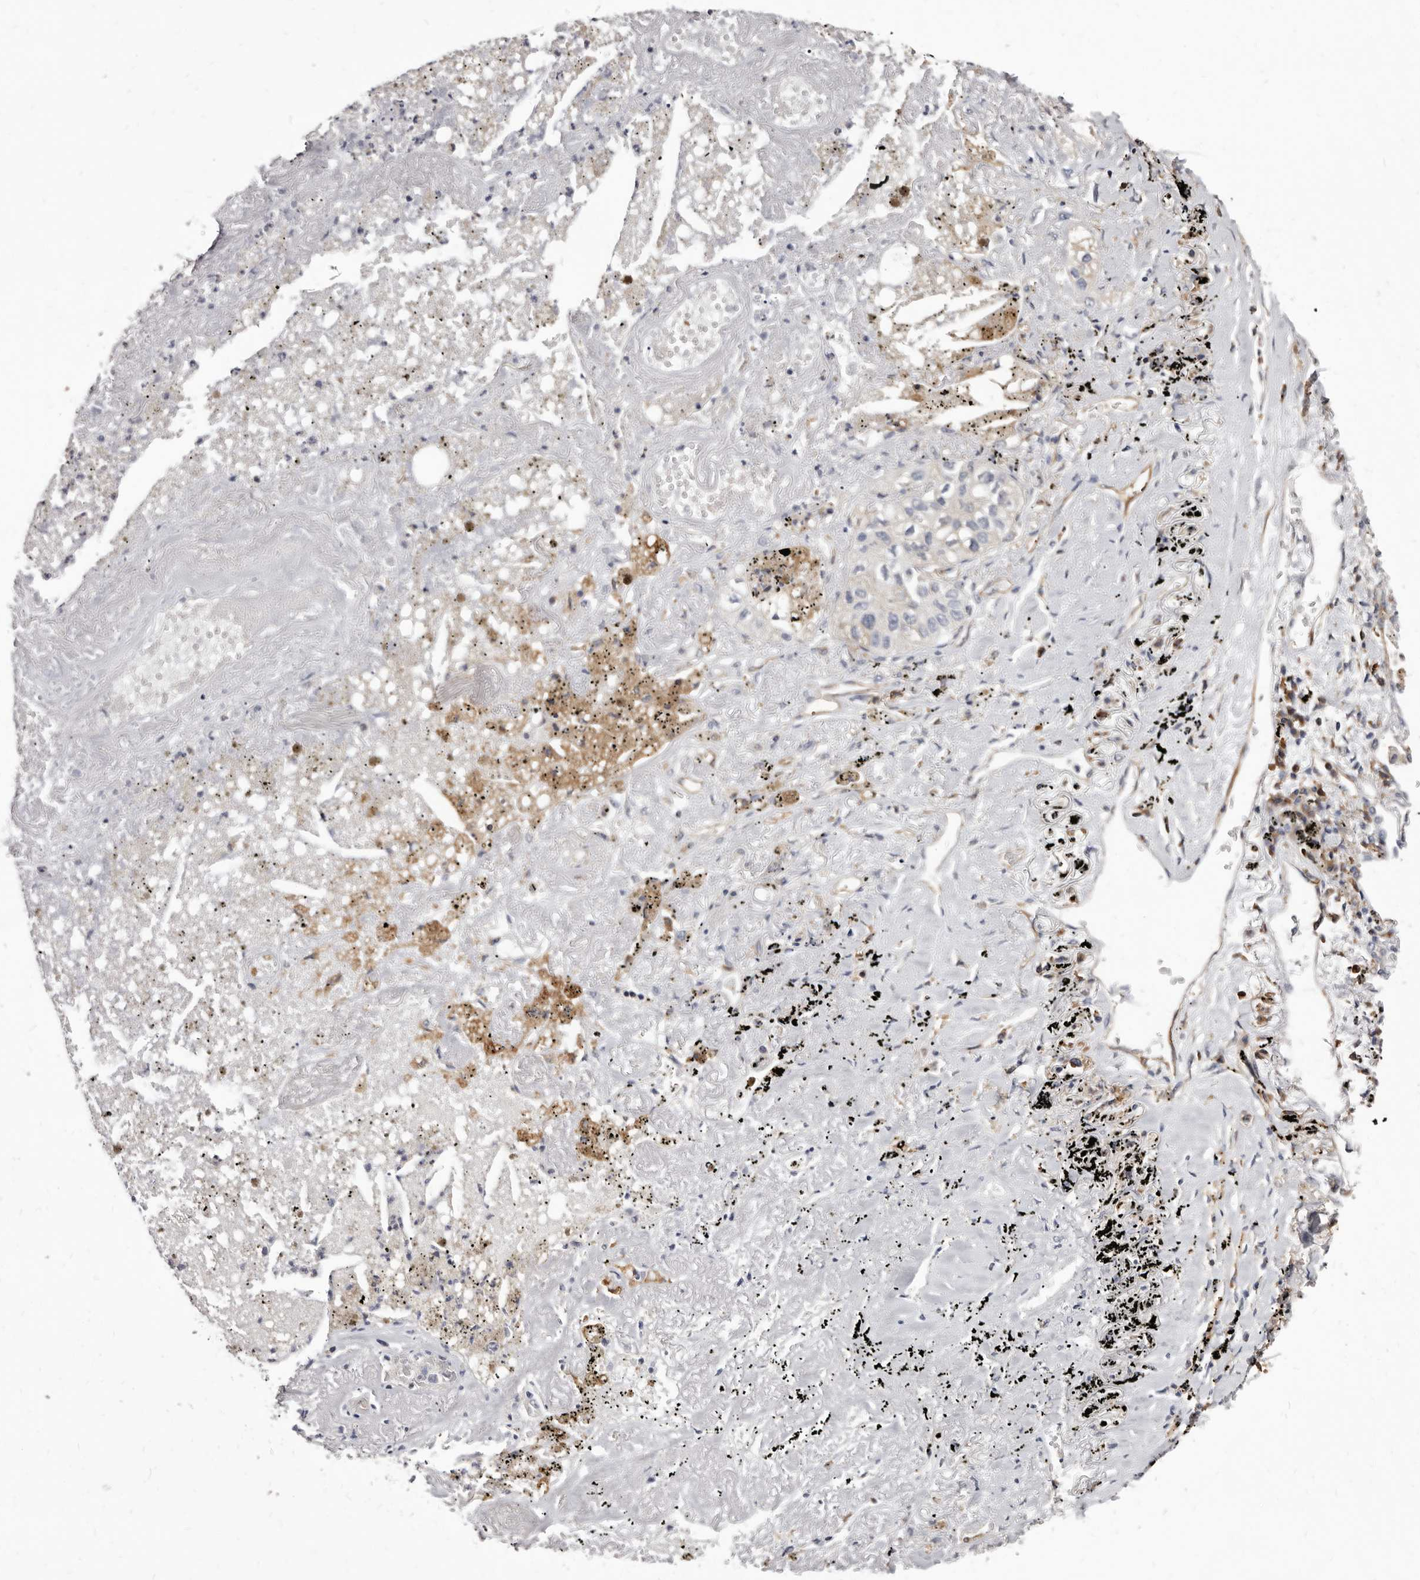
{"staining": {"intensity": "negative", "quantity": "none", "location": "none"}, "tissue": "lung cancer", "cell_type": "Tumor cells", "image_type": "cancer", "snomed": [{"axis": "morphology", "description": "Adenocarcinoma, NOS"}, {"axis": "topography", "description": "Lung"}], "caption": "Adenocarcinoma (lung) was stained to show a protein in brown. There is no significant expression in tumor cells. Brightfield microscopy of IHC stained with DAB (3,3'-diaminobenzidine) (brown) and hematoxylin (blue), captured at high magnification.", "gene": "NIBAN1", "patient": {"sex": "male", "age": 63}}